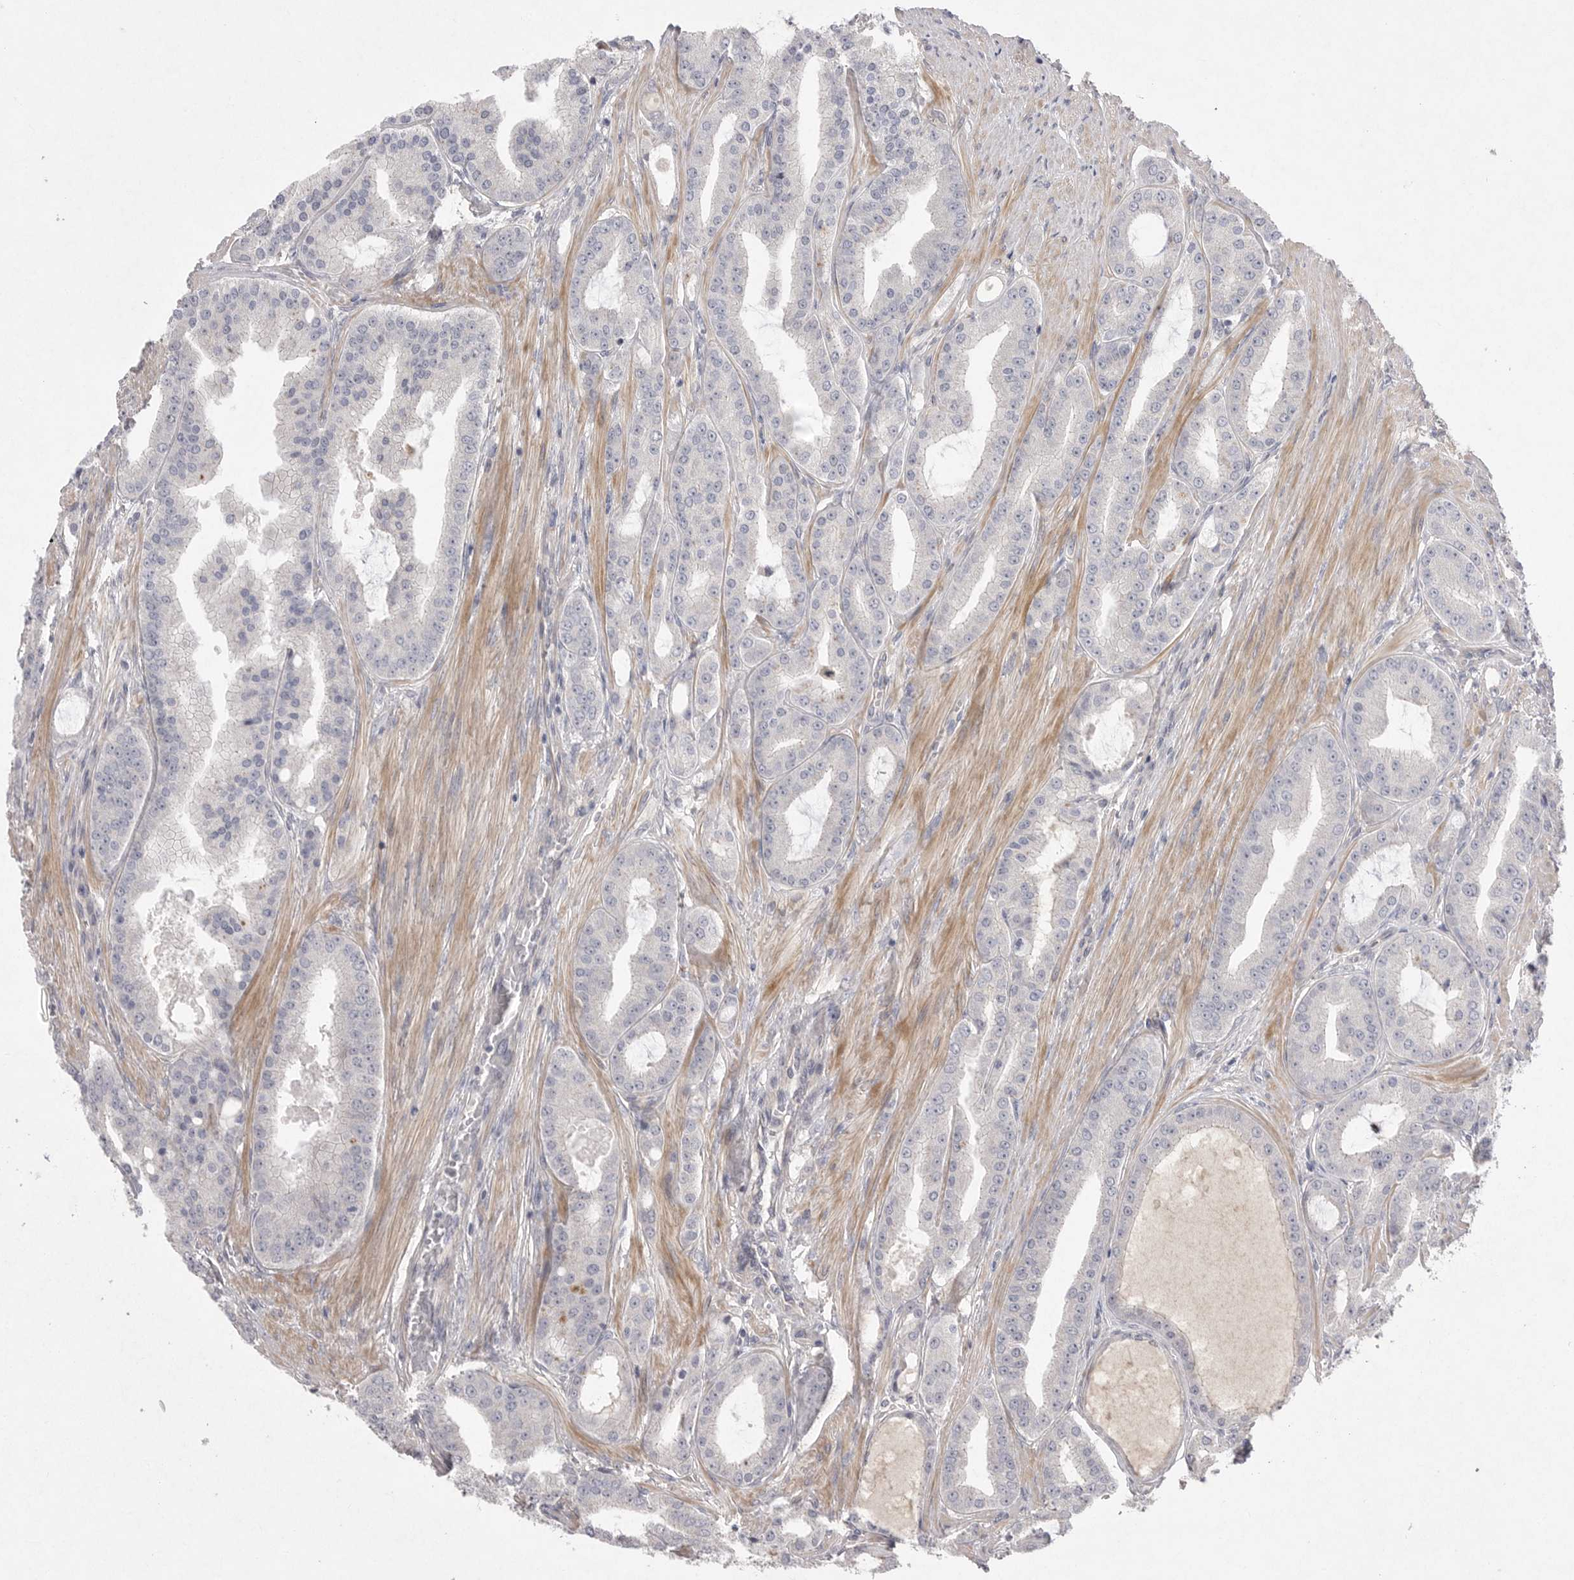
{"staining": {"intensity": "negative", "quantity": "none", "location": "none"}, "tissue": "prostate cancer", "cell_type": "Tumor cells", "image_type": "cancer", "snomed": [{"axis": "morphology", "description": "Adenocarcinoma, High grade"}, {"axis": "topography", "description": "Prostate"}], "caption": "An image of human high-grade adenocarcinoma (prostate) is negative for staining in tumor cells. (DAB (3,3'-diaminobenzidine) immunohistochemistry (IHC) visualized using brightfield microscopy, high magnification).", "gene": "VANGL2", "patient": {"sex": "male", "age": 60}}